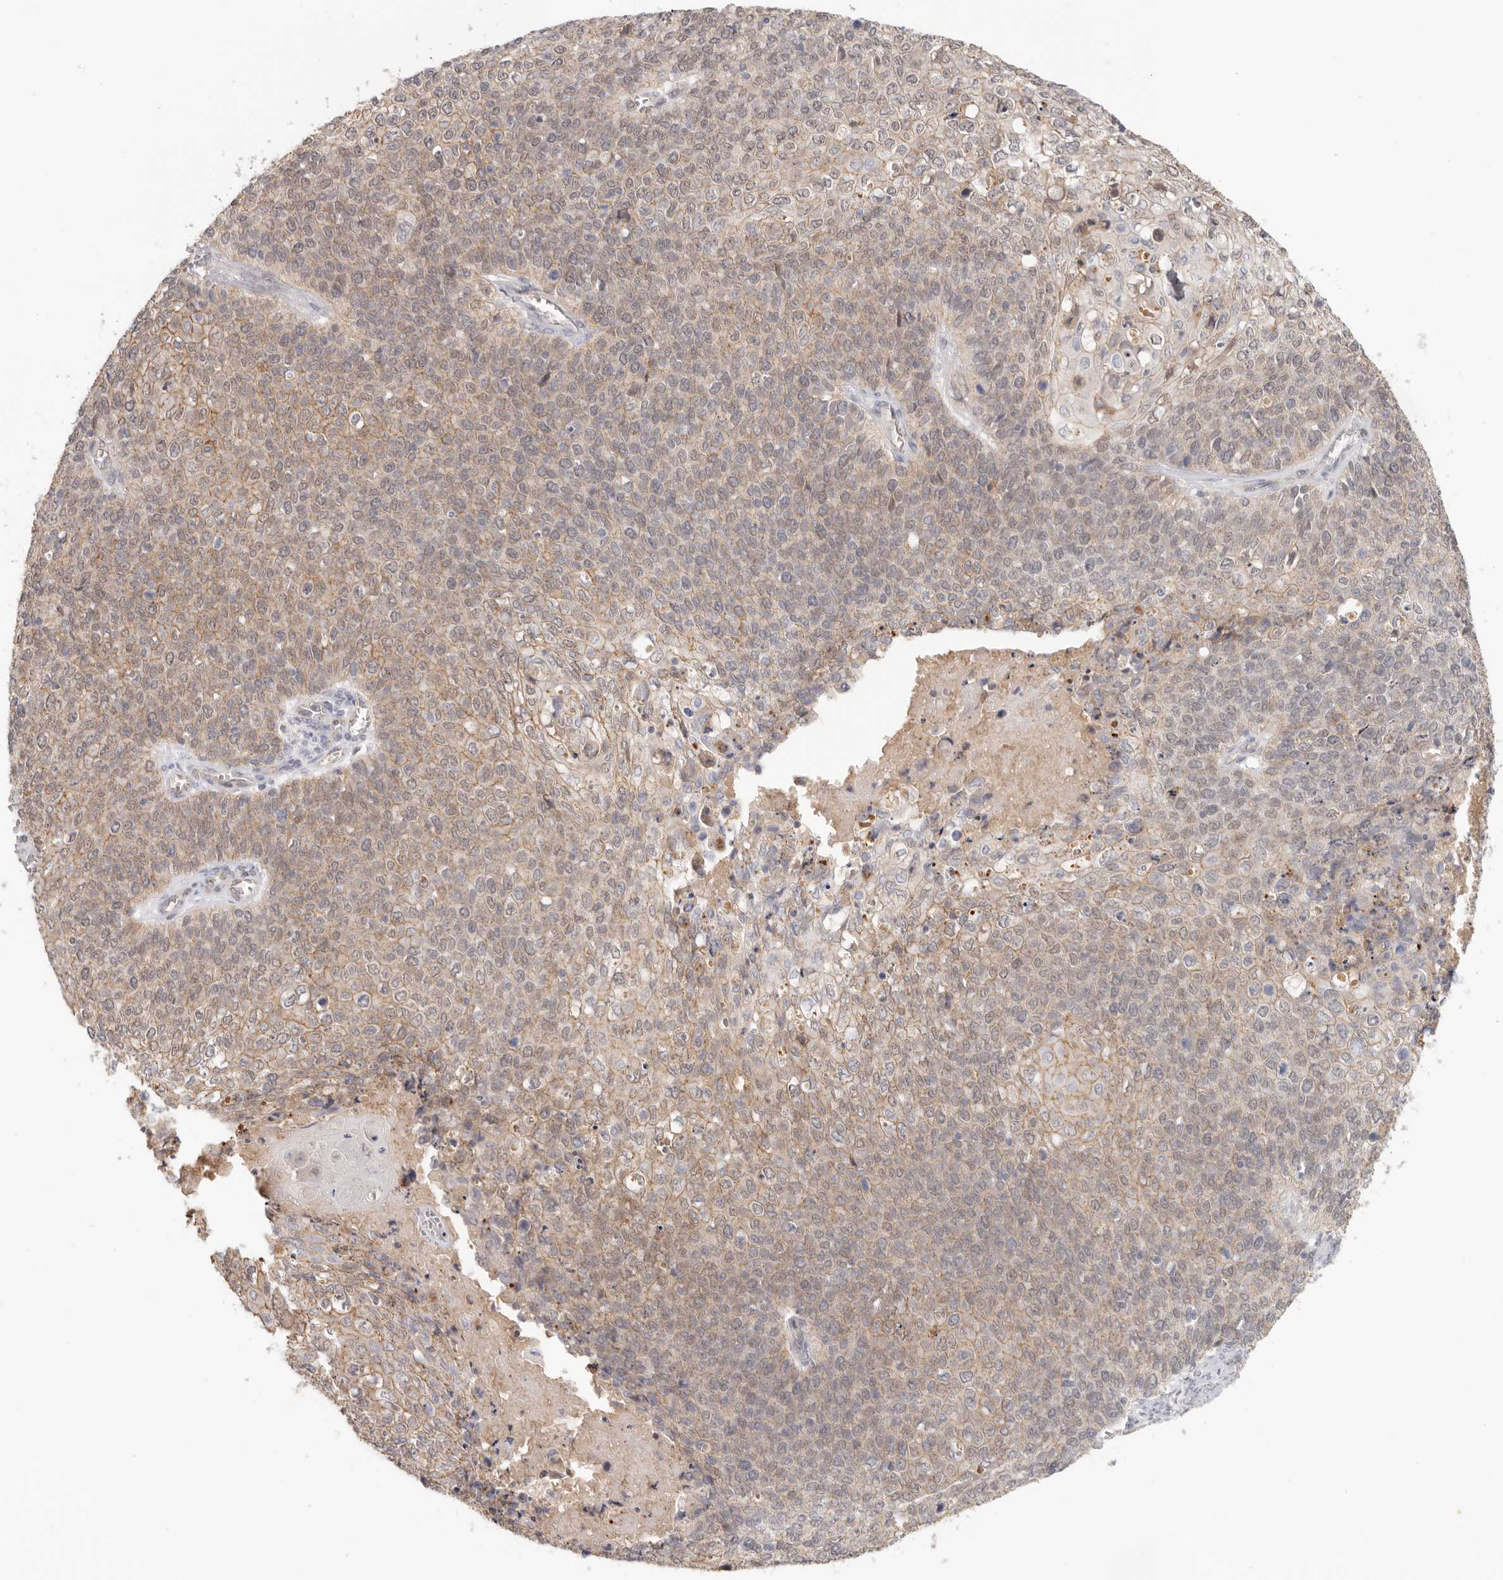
{"staining": {"intensity": "moderate", "quantity": ">75%", "location": "cytoplasmic/membranous"}, "tissue": "cervical cancer", "cell_type": "Tumor cells", "image_type": "cancer", "snomed": [{"axis": "morphology", "description": "Squamous cell carcinoma, NOS"}, {"axis": "topography", "description": "Cervix"}], "caption": "Human squamous cell carcinoma (cervical) stained for a protein (brown) displays moderate cytoplasmic/membranous positive staining in about >75% of tumor cells.", "gene": "ANXA9", "patient": {"sex": "female", "age": 39}}